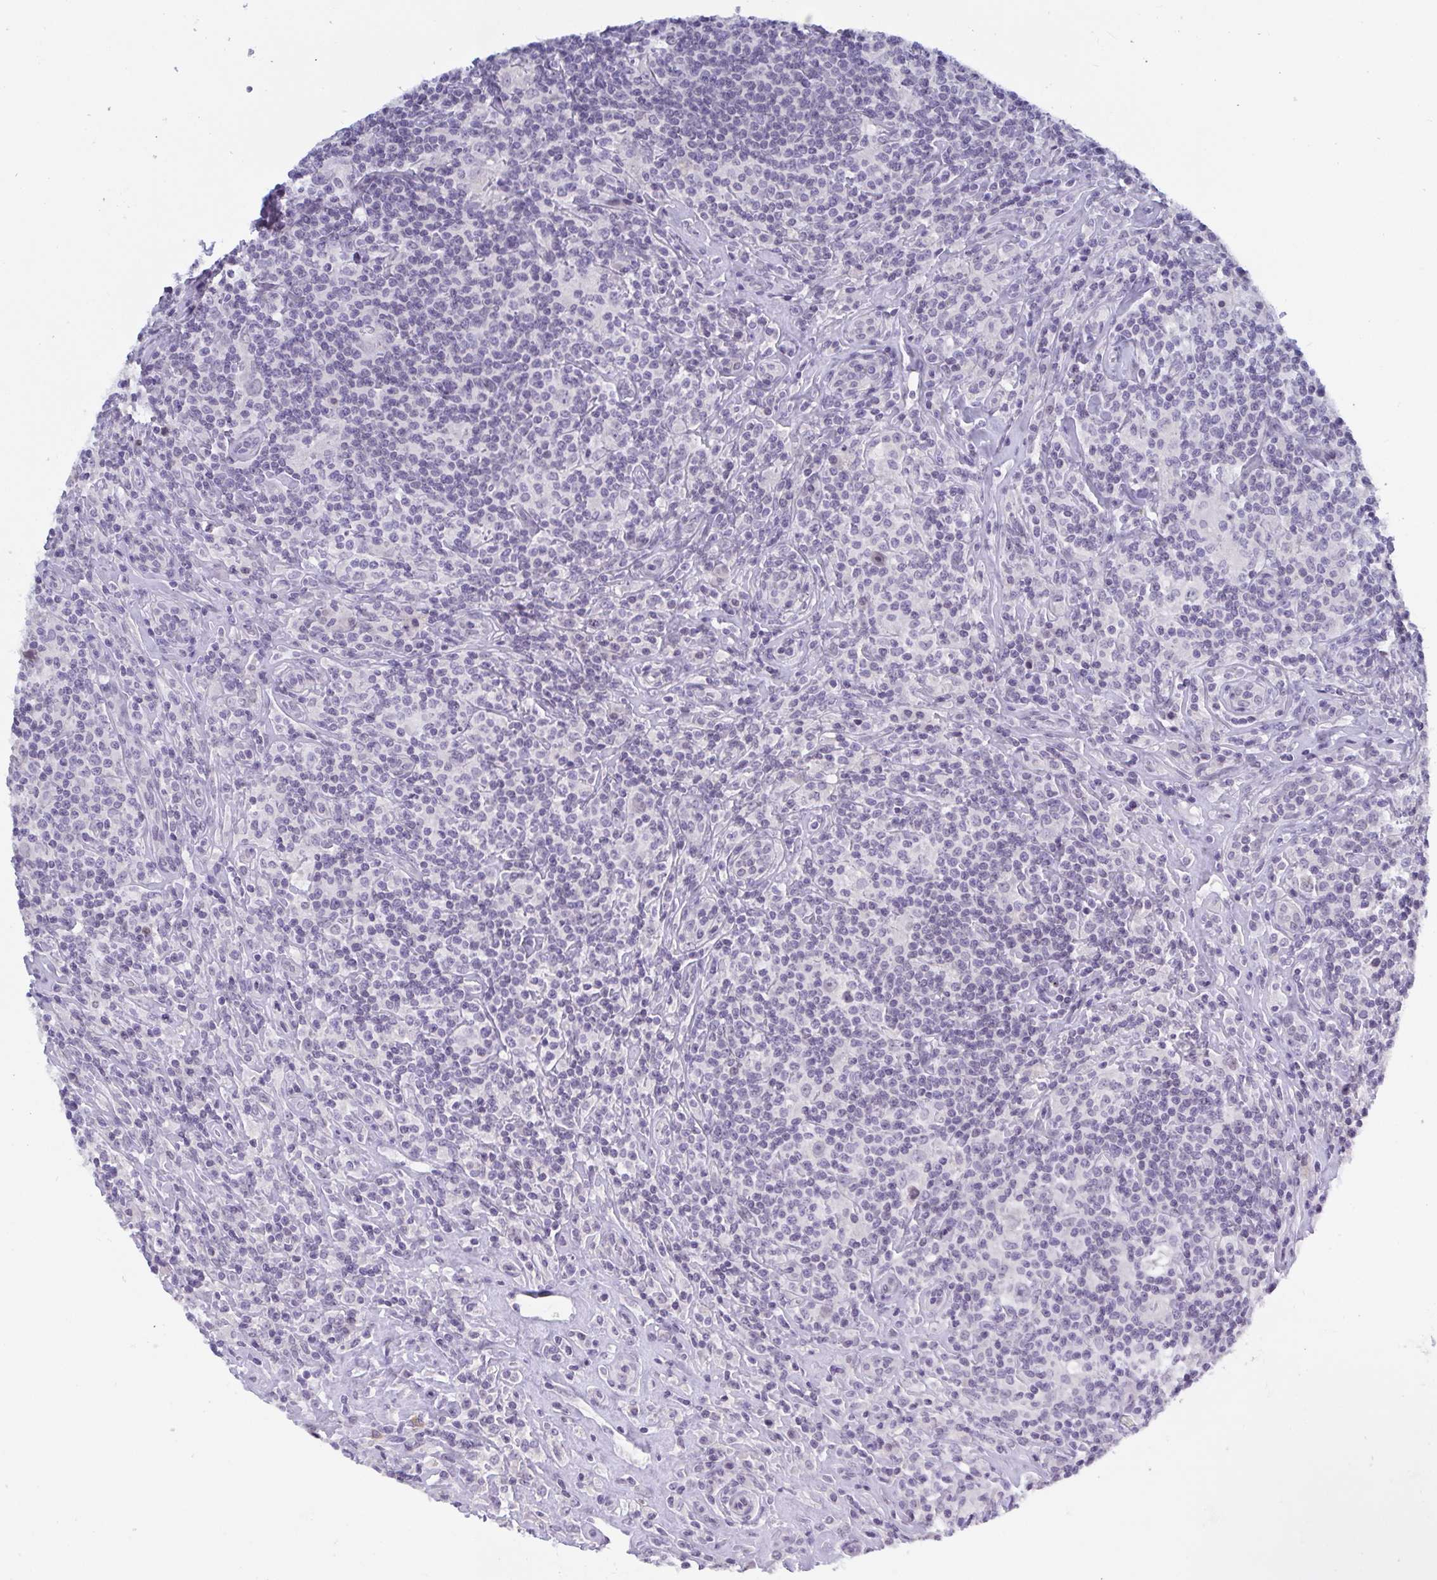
{"staining": {"intensity": "negative", "quantity": "none", "location": "none"}, "tissue": "lymphoma", "cell_type": "Tumor cells", "image_type": "cancer", "snomed": [{"axis": "morphology", "description": "Hodgkin's disease, NOS"}, {"axis": "morphology", "description": "Hodgkin's lymphoma, nodular sclerosis"}, {"axis": "topography", "description": "Lymph node"}], "caption": "An immunohistochemistry (IHC) image of Hodgkin's lymphoma, nodular sclerosis is shown. There is no staining in tumor cells of Hodgkin's lymphoma, nodular sclerosis. Brightfield microscopy of immunohistochemistry (IHC) stained with DAB (3,3'-diaminobenzidine) (brown) and hematoxylin (blue), captured at high magnification.", "gene": "BMAL2", "patient": {"sex": "female", "age": 10}}